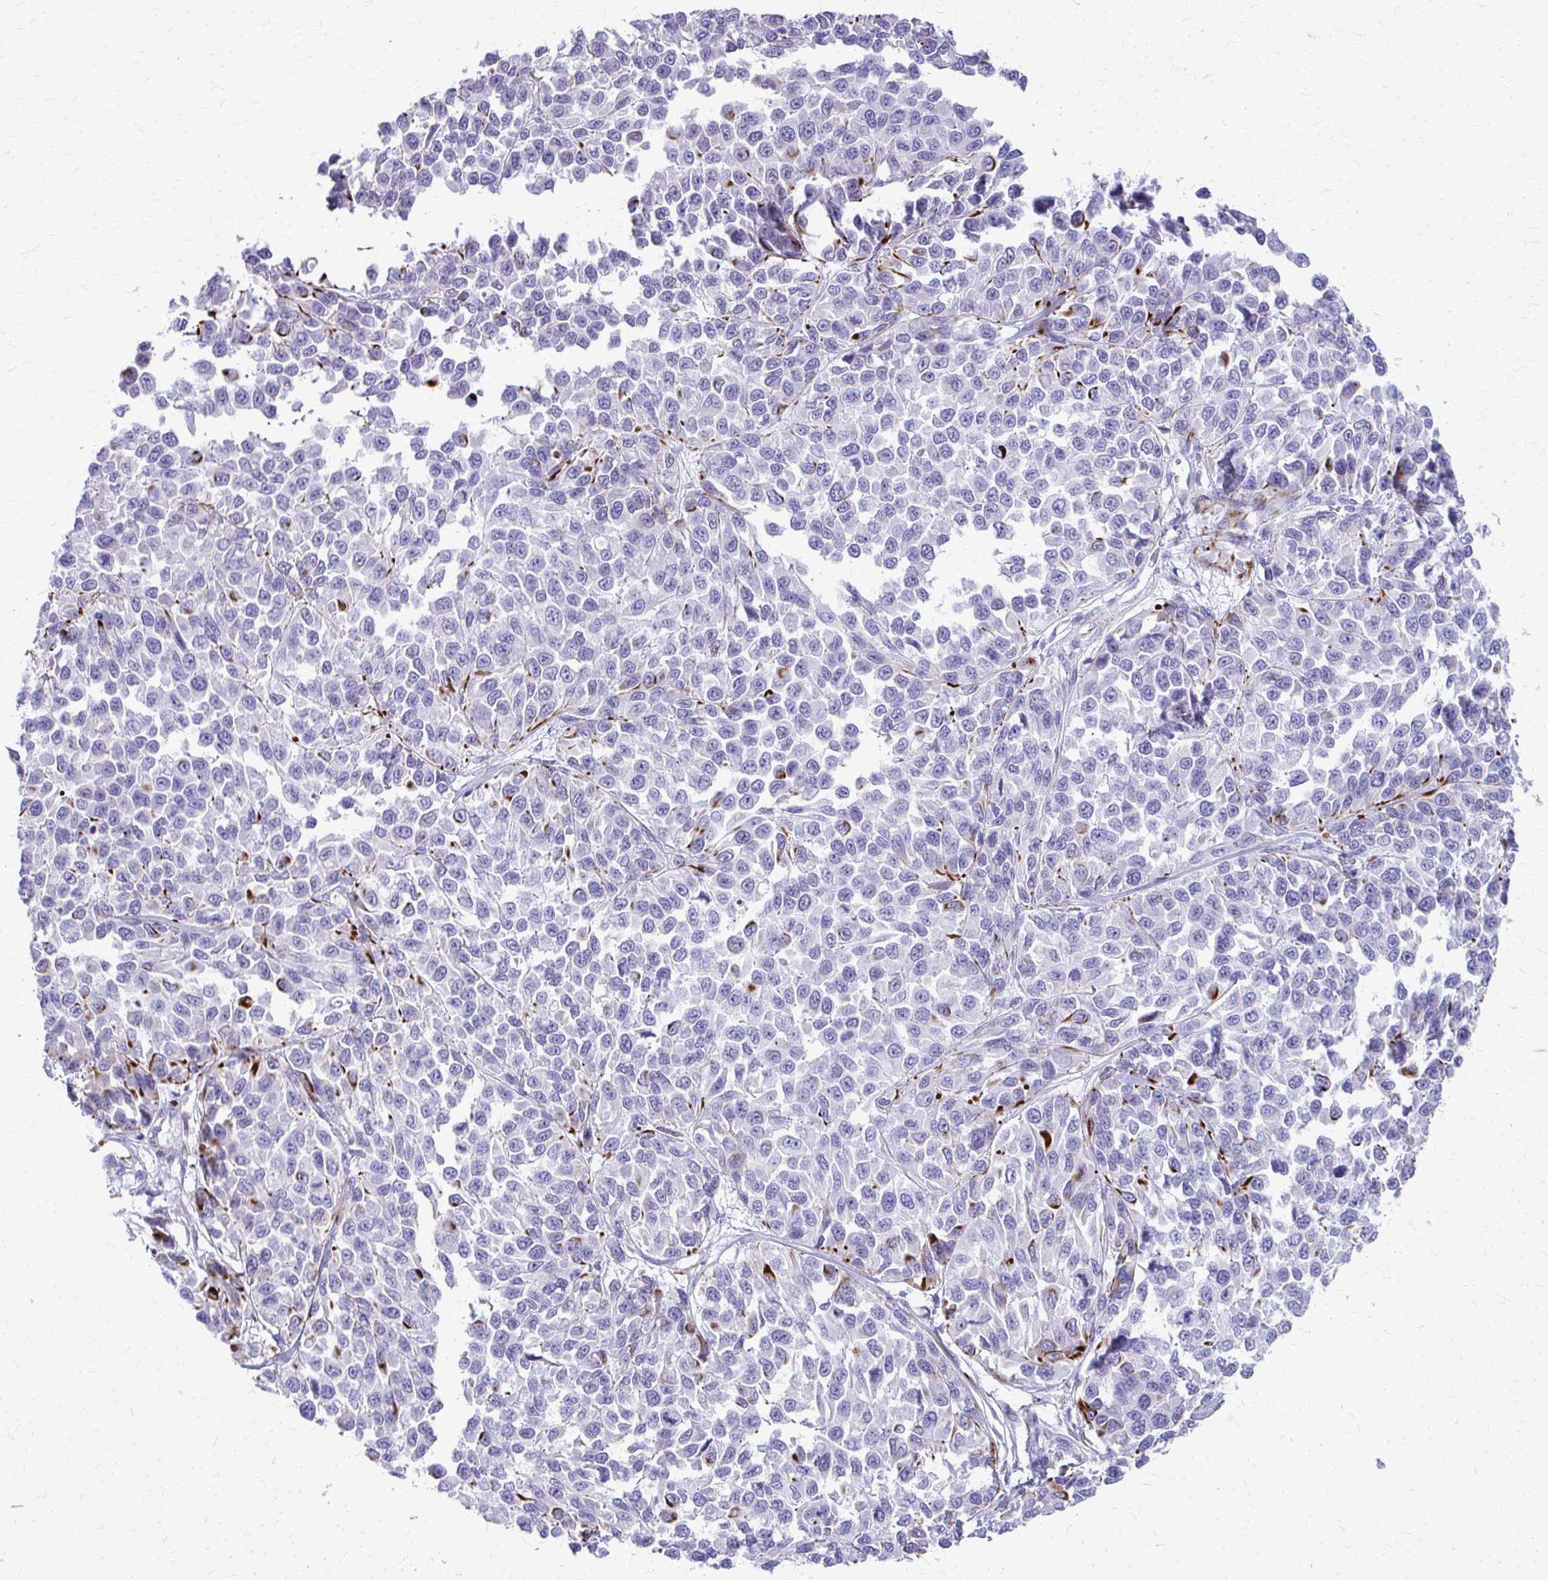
{"staining": {"intensity": "negative", "quantity": "none", "location": "none"}, "tissue": "melanoma", "cell_type": "Tumor cells", "image_type": "cancer", "snomed": [{"axis": "morphology", "description": "Malignant melanoma, NOS"}, {"axis": "topography", "description": "Skin"}], "caption": "Human malignant melanoma stained for a protein using immunohistochemistry (IHC) shows no expression in tumor cells.", "gene": "TRIM6", "patient": {"sex": "male", "age": 62}}